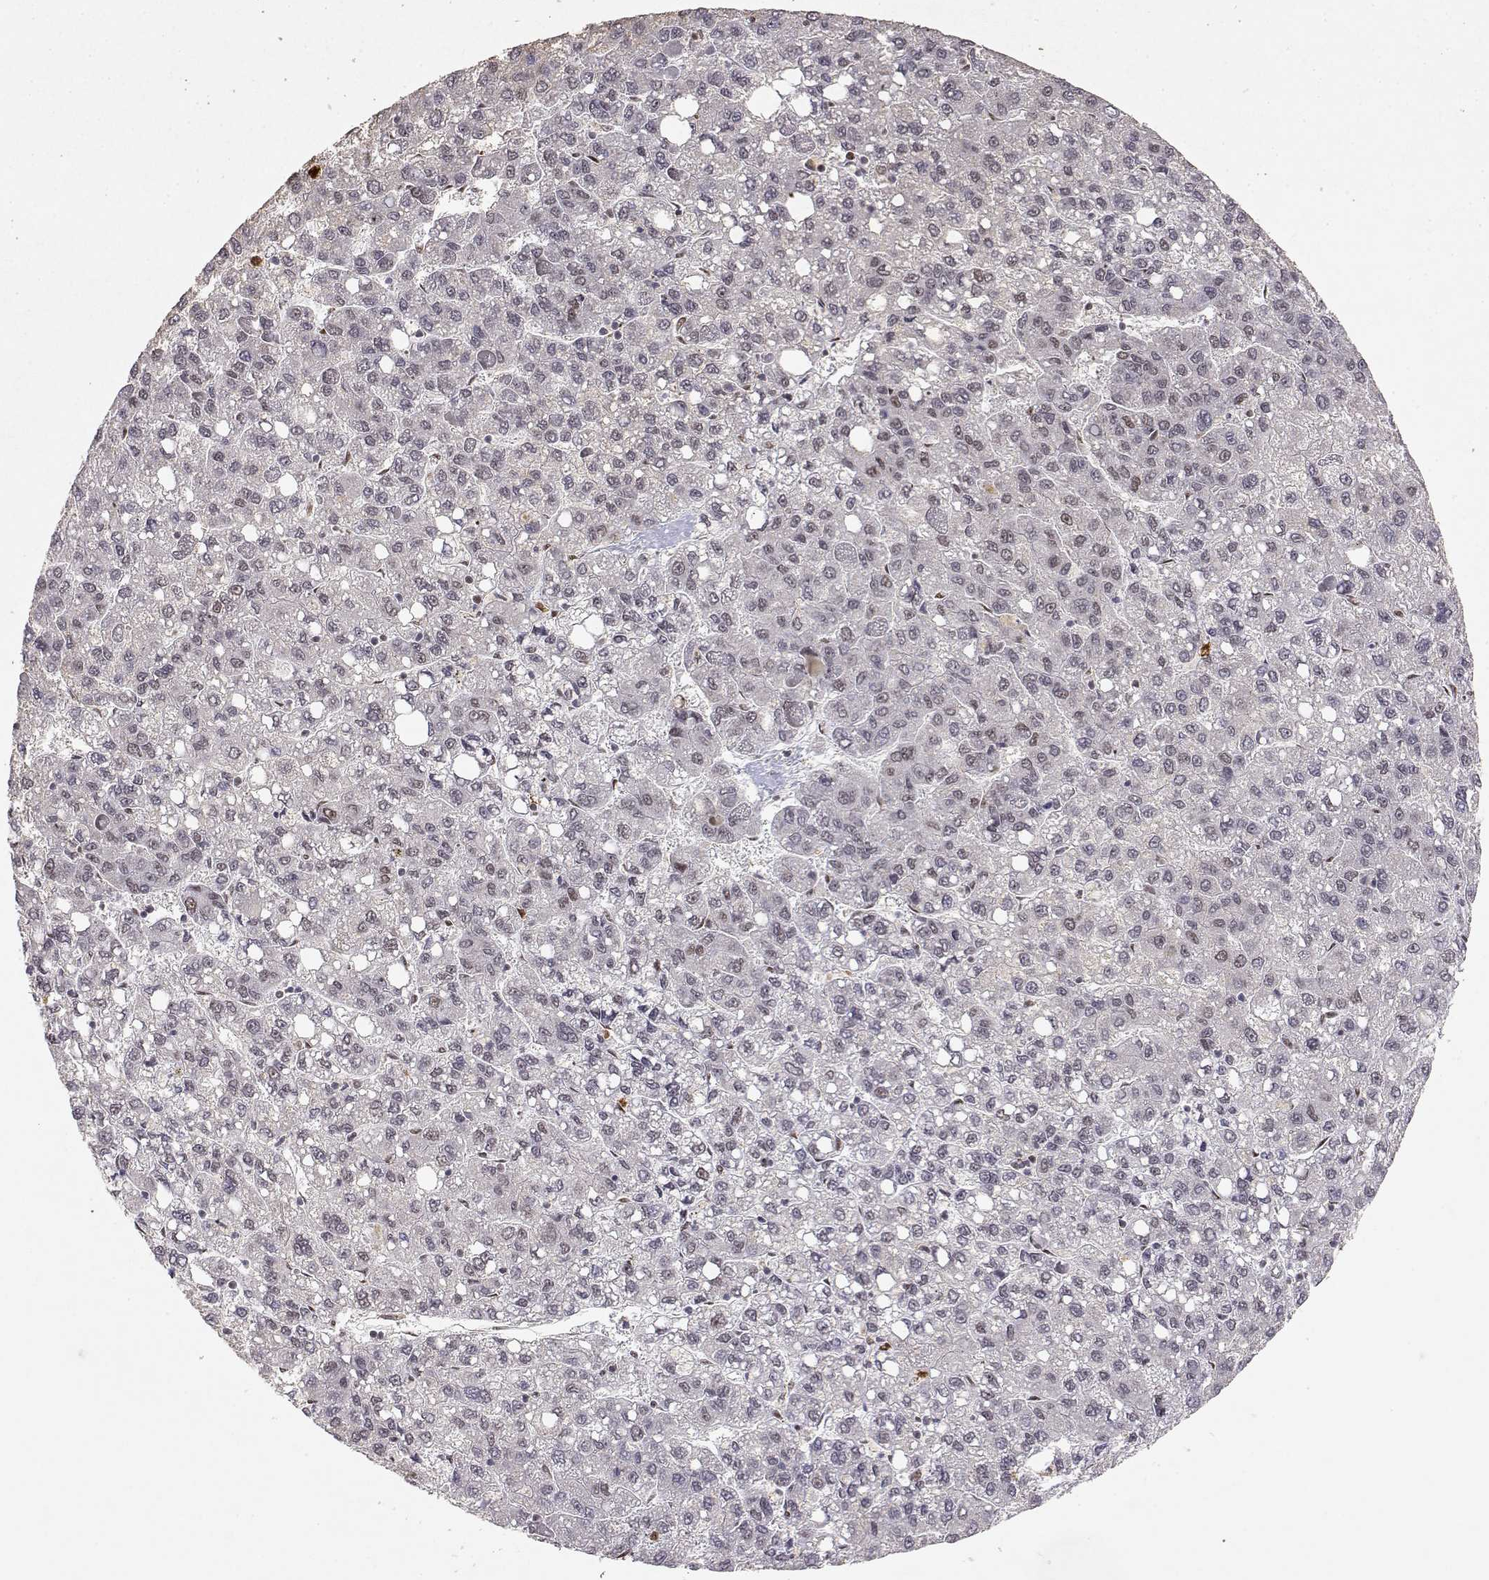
{"staining": {"intensity": "negative", "quantity": "none", "location": "none"}, "tissue": "liver cancer", "cell_type": "Tumor cells", "image_type": "cancer", "snomed": [{"axis": "morphology", "description": "Carcinoma, Hepatocellular, NOS"}, {"axis": "topography", "description": "Liver"}], "caption": "This is an IHC photomicrograph of hepatocellular carcinoma (liver). There is no positivity in tumor cells.", "gene": "RSF1", "patient": {"sex": "female", "age": 82}}